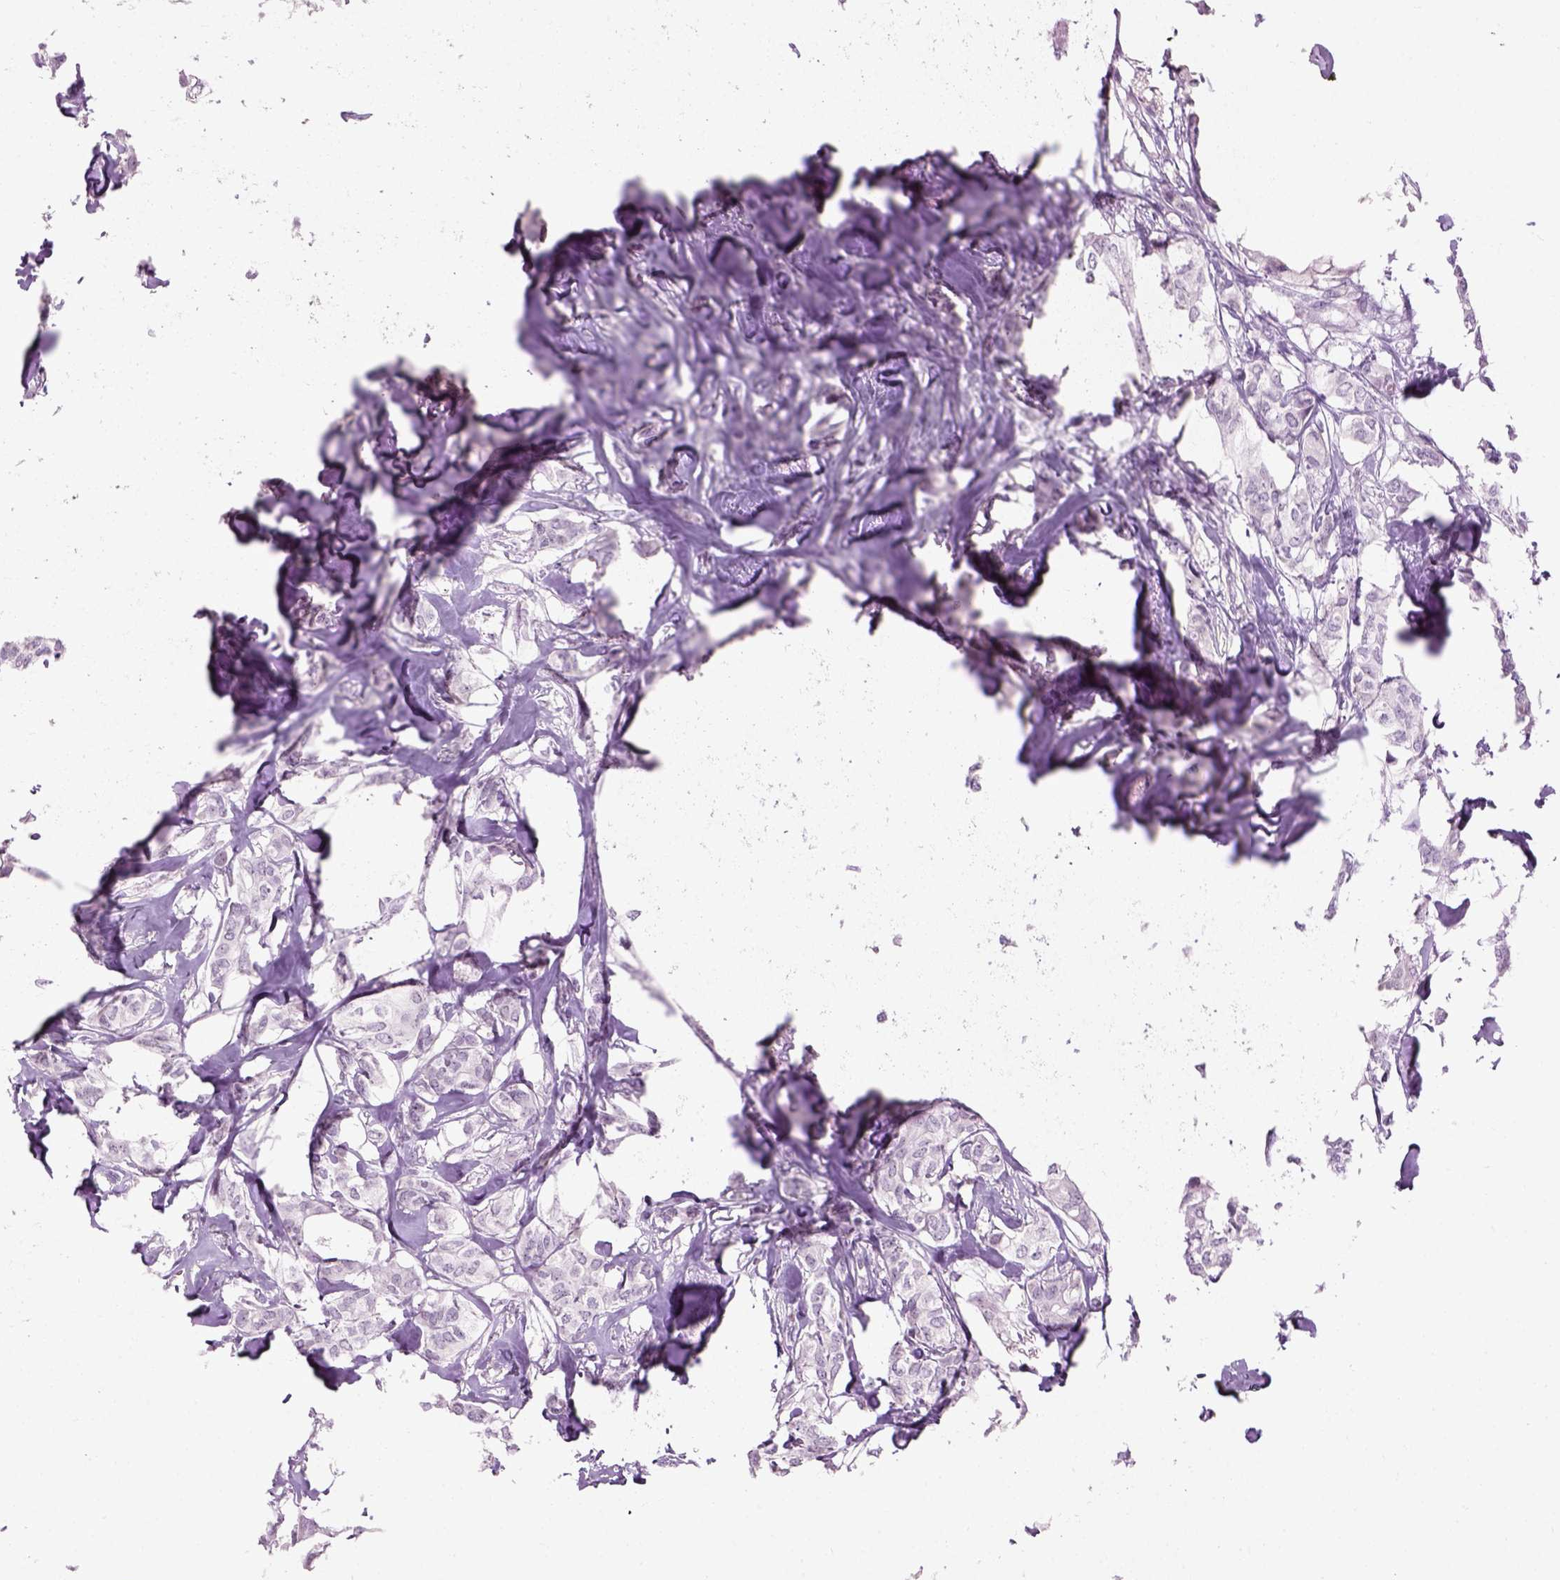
{"staining": {"intensity": "negative", "quantity": "none", "location": "none"}, "tissue": "breast cancer", "cell_type": "Tumor cells", "image_type": "cancer", "snomed": [{"axis": "morphology", "description": "Duct carcinoma"}, {"axis": "topography", "description": "Breast"}], "caption": "Photomicrograph shows no significant protein staining in tumor cells of breast intraductal carcinoma.", "gene": "GABRB2", "patient": {"sex": "female", "age": 62}}